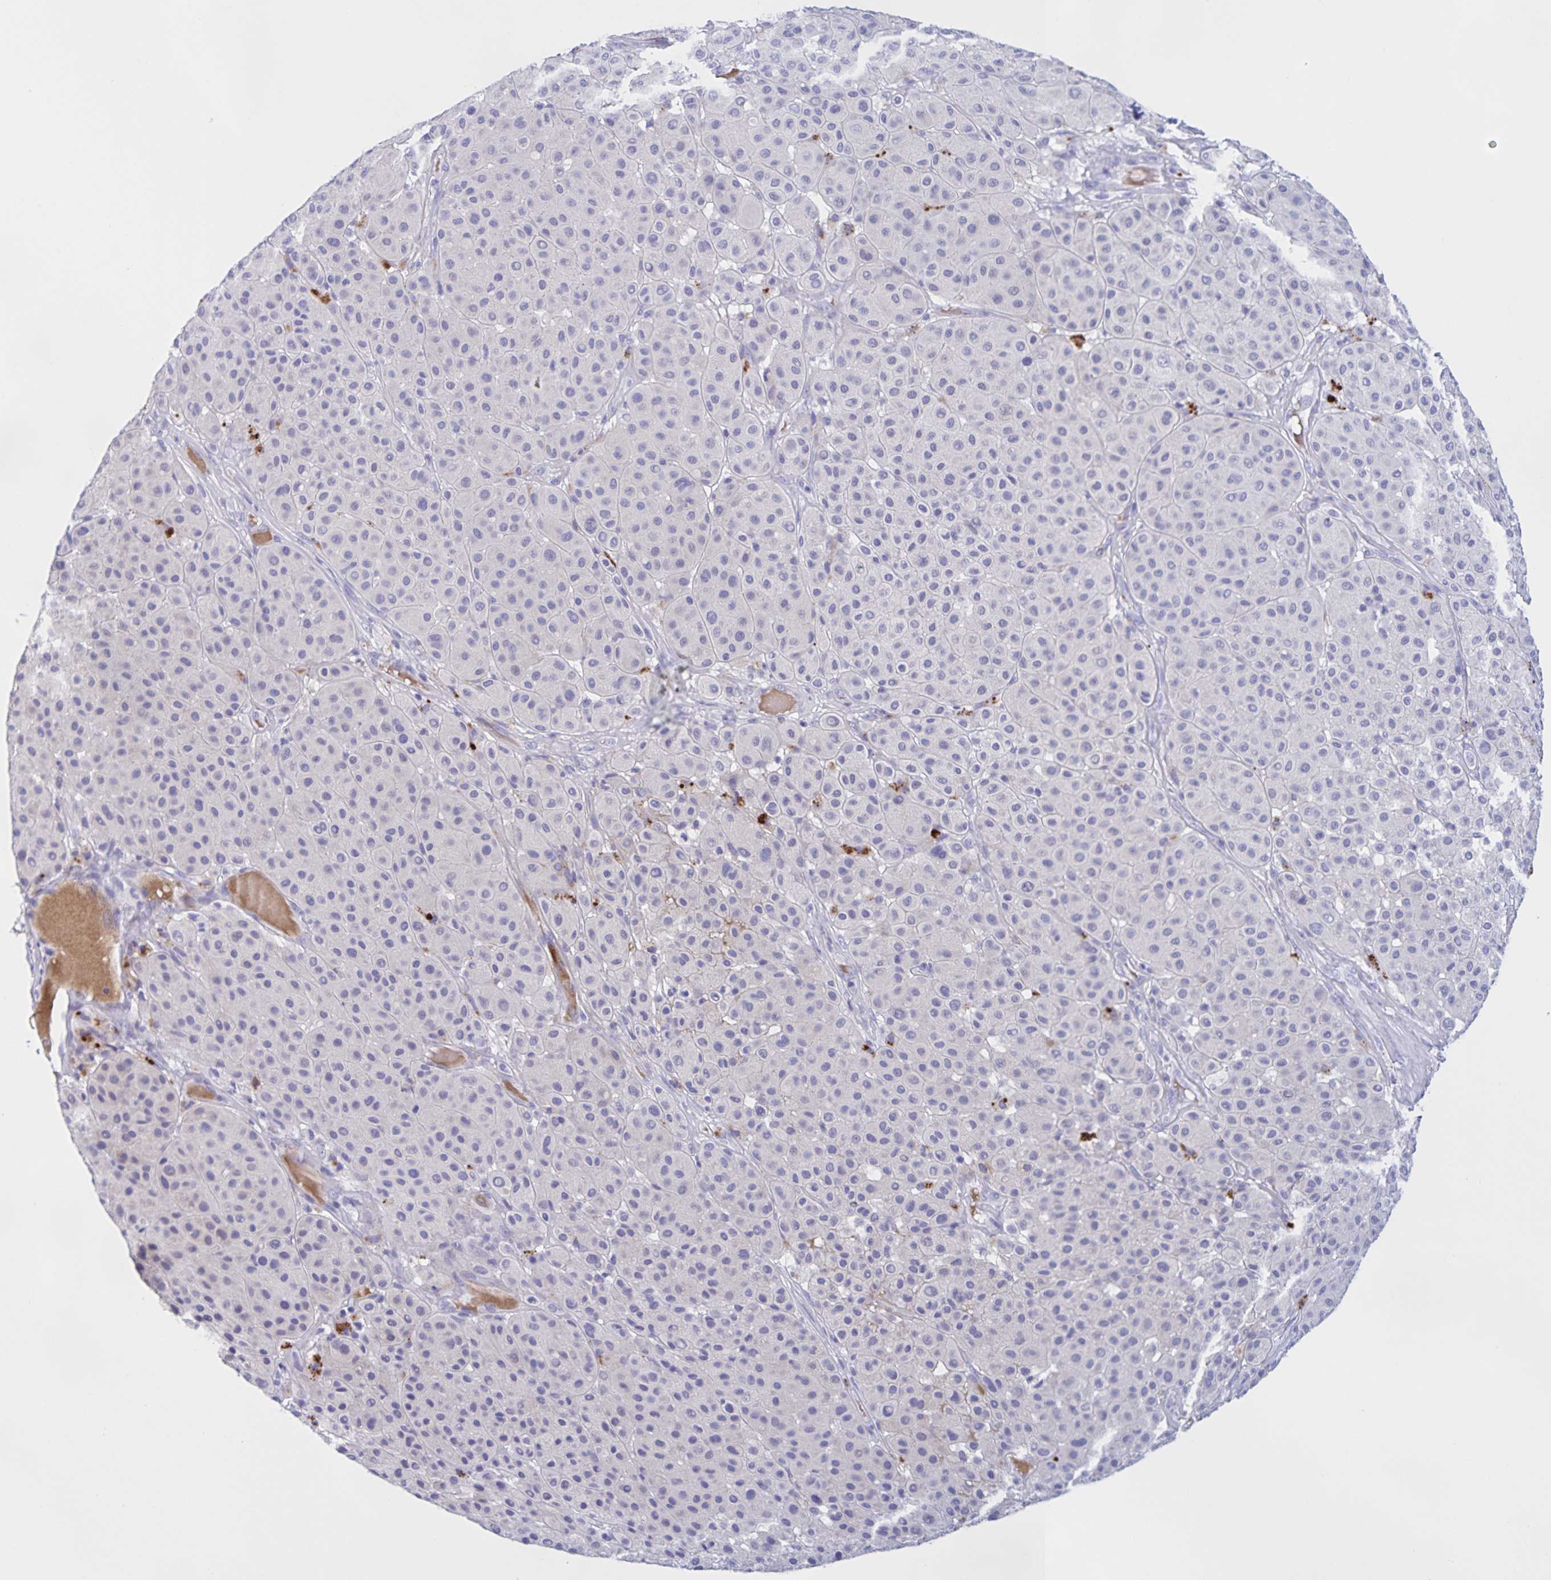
{"staining": {"intensity": "negative", "quantity": "none", "location": "none"}, "tissue": "melanoma", "cell_type": "Tumor cells", "image_type": "cancer", "snomed": [{"axis": "morphology", "description": "Malignant melanoma, Metastatic site"}, {"axis": "topography", "description": "Smooth muscle"}], "caption": "There is no significant staining in tumor cells of malignant melanoma (metastatic site). (Stains: DAB immunohistochemistry (IHC) with hematoxylin counter stain, Microscopy: brightfield microscopy at high magnification).", "gene": "CATSPER4", "patient": {"sex": "male", "age": 41}}